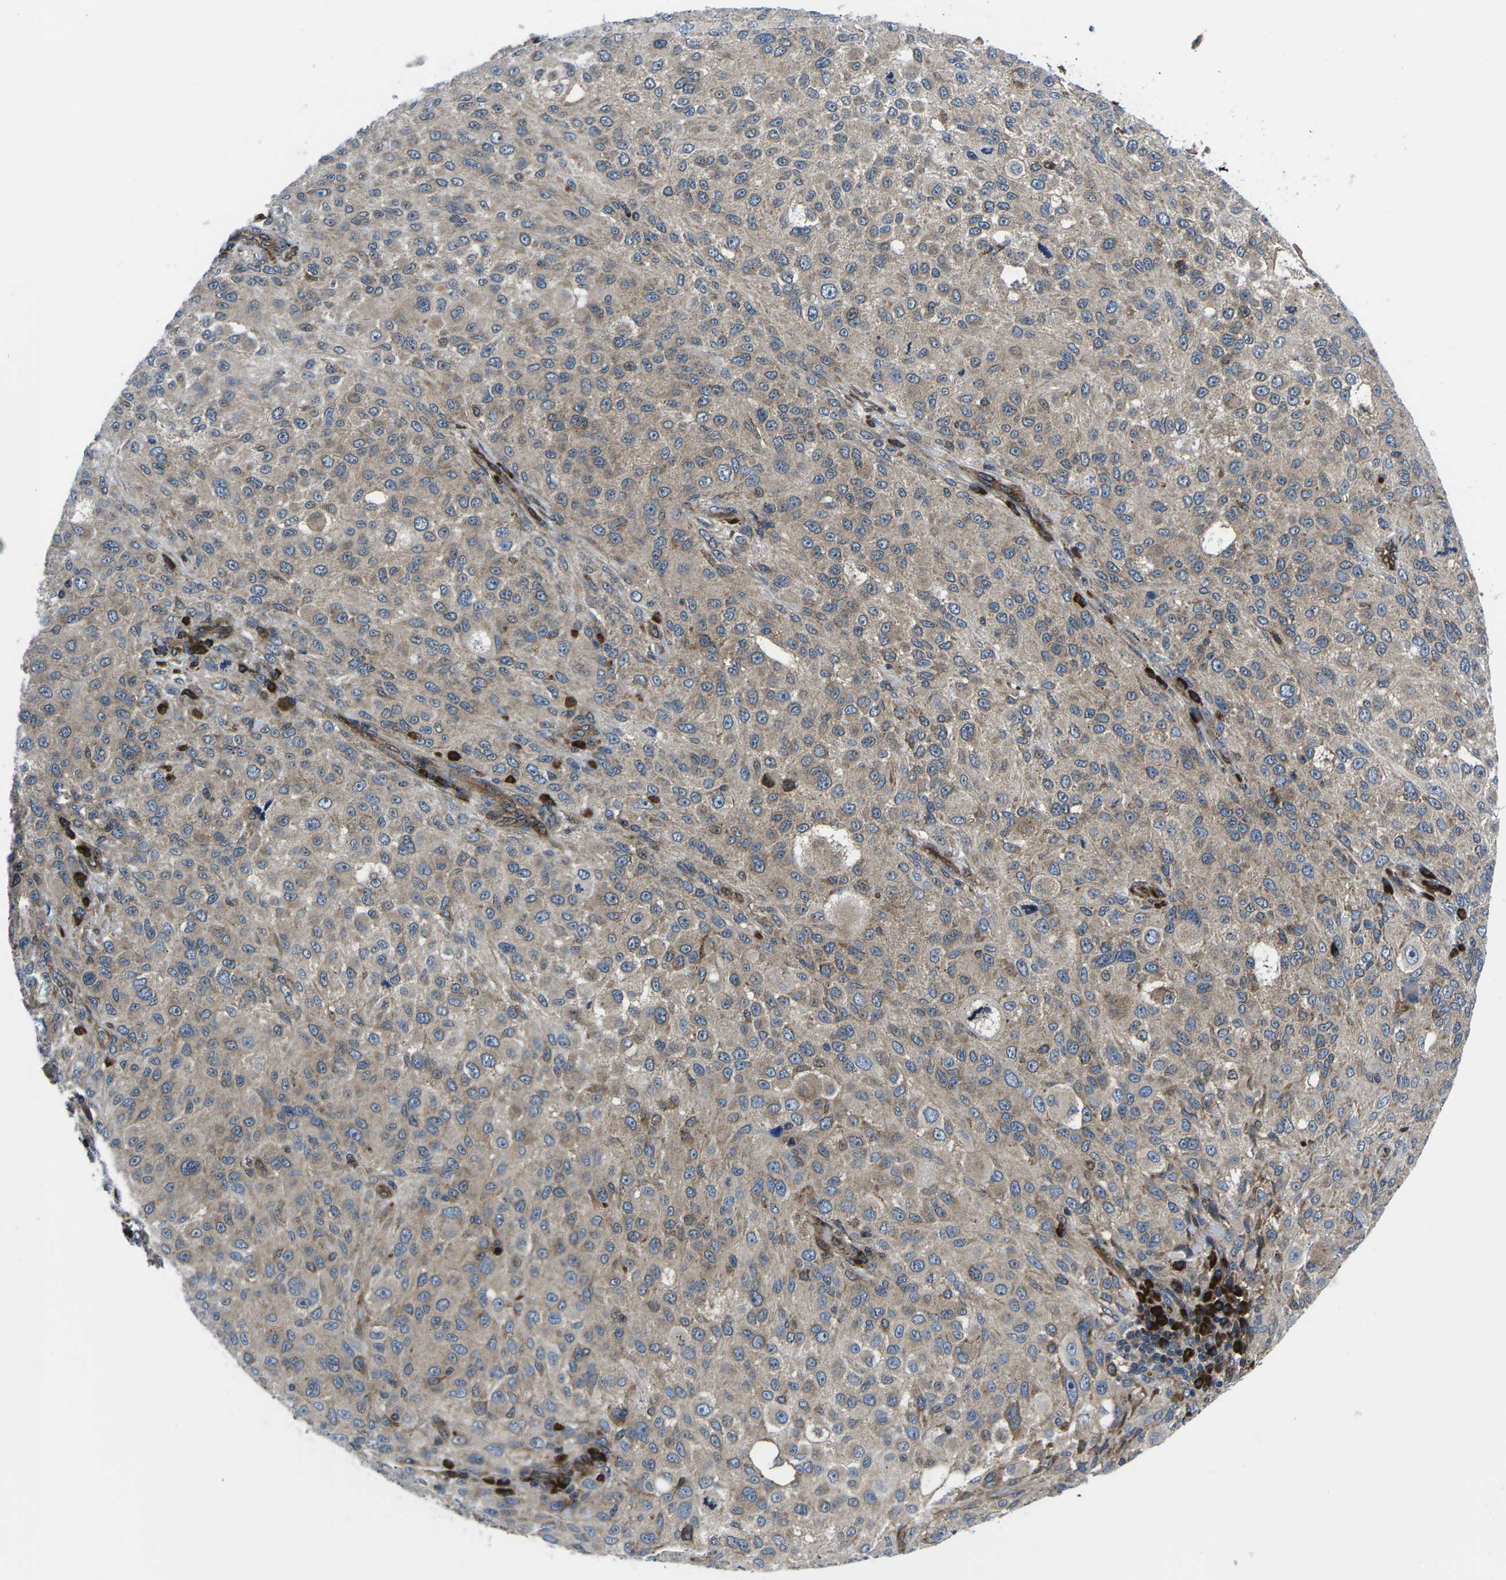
{"staining": {"intensity": "weak", "quantity": ">75%", "location": "cytoplasmic/membranous"}, "tissue": "melanoma", "cell_type": "Tumor cells", "image_type": "cancer", "snomed": [{"axis": "morphology", "description": "Necrosis, NOS"}, {"axis": "morphology", "description": "Malignant melanoma, NOS"}, {"axis": "topography", "description": "Skin"}], "caption": "Immunohistochemical staining of human melanoma demonstrates weak cytoplasmic/membranous protein expression in about >75% of tumor cells.", "gene": "EIF4E", "patient": {"sex": "female", "age": 87}}